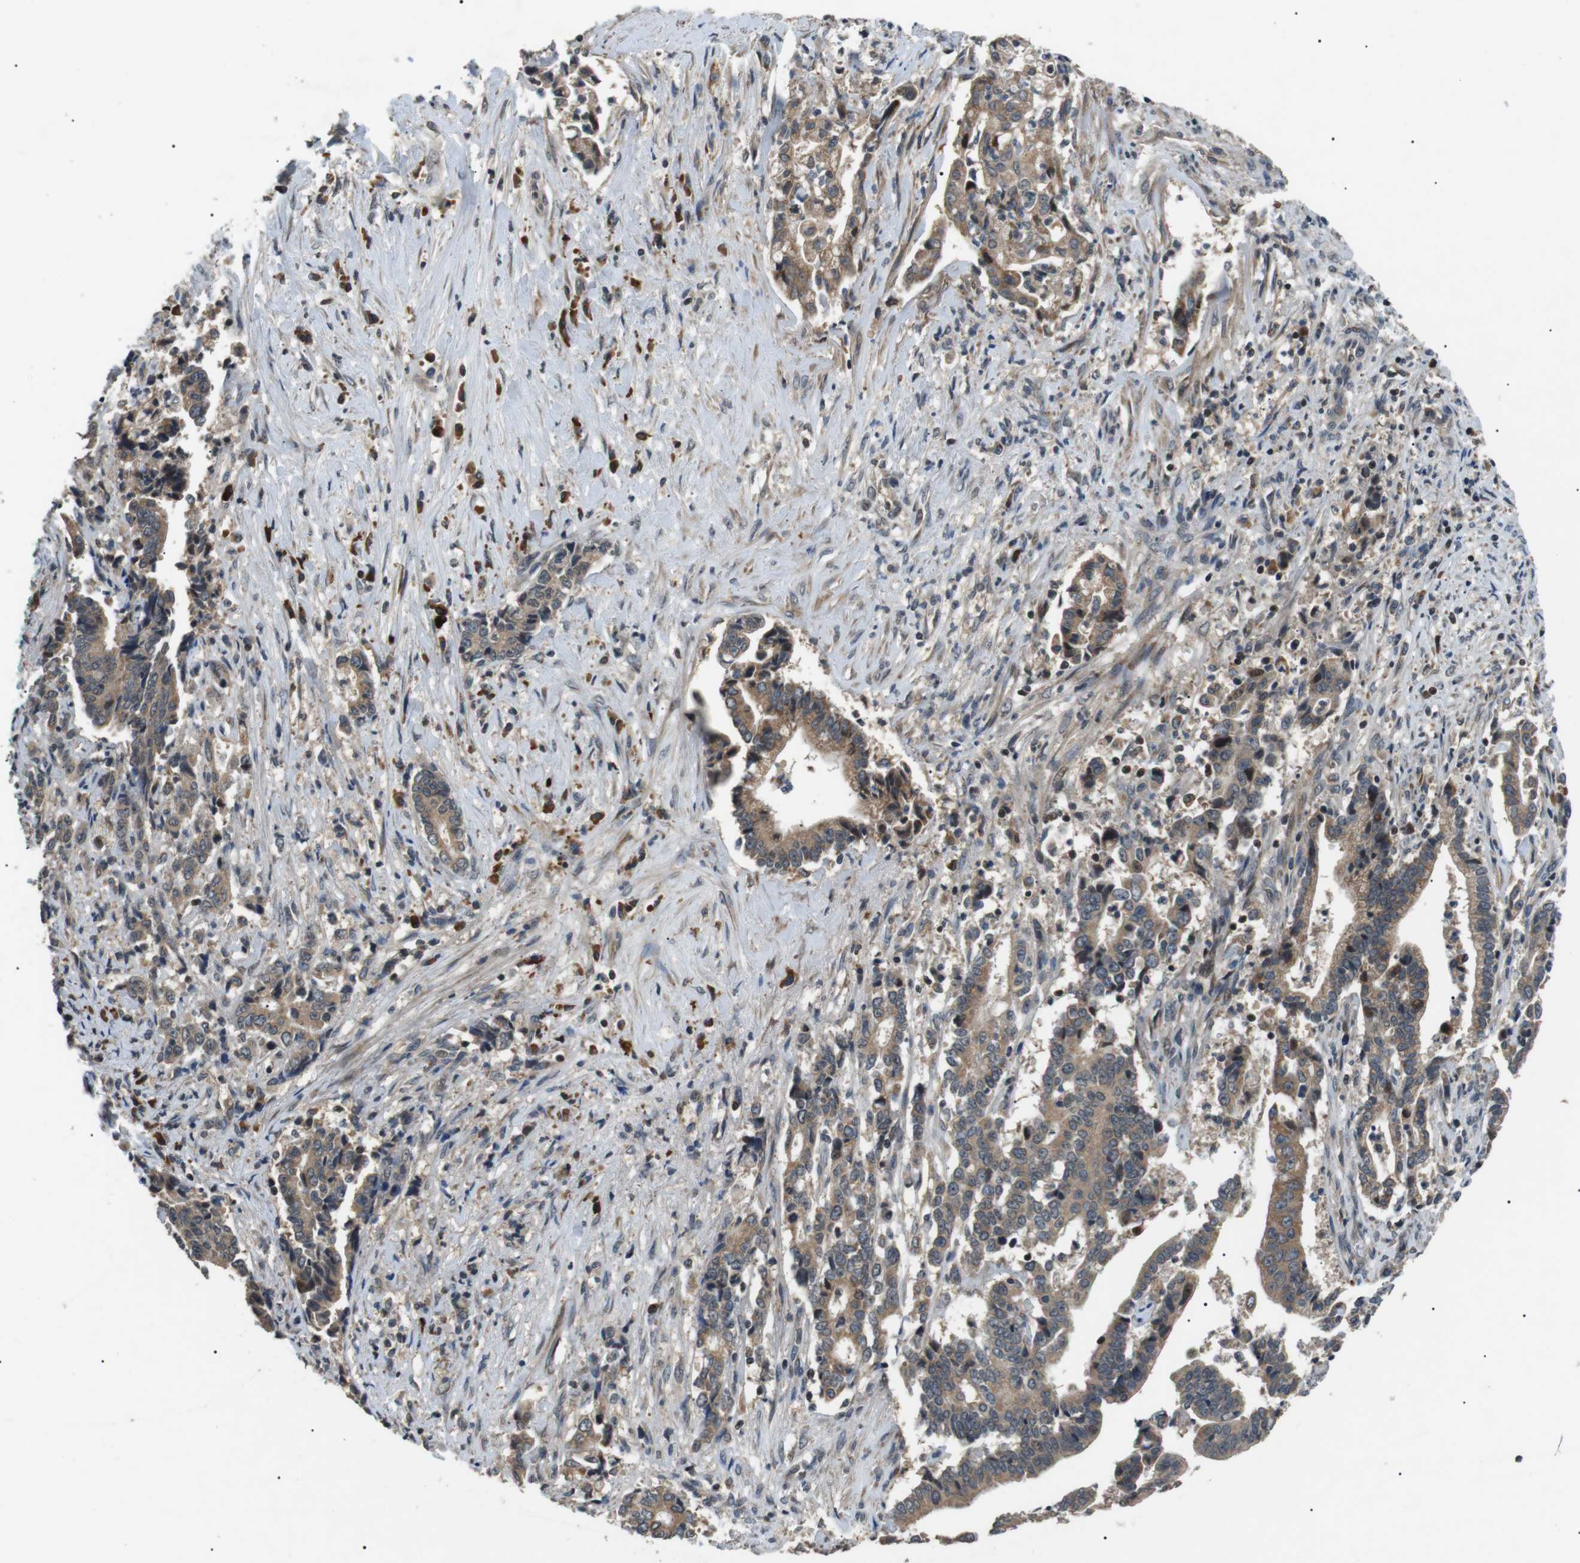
{"staining": {"intensity": "weak", "quantity": ">75%", "location": "cytoplasmic/membranous"}, "tissue": "liver cancer", "cell_type": "Tumor cells", "image_type": "cancer", "snomed": [{"axis": "morphology", "description": "Cholangiocarcinoma"}, {"axis": "topography", "description": "Liver"}], "caption": "Liver cancer (cholangiocarcinoma) stained for a protein (brown) exhibits weak cytoplasmic/membranous positive staining in about >75% of tumor cells.", "gene": "HSPA13", "patient": {"sex": "male", "age": 57}}